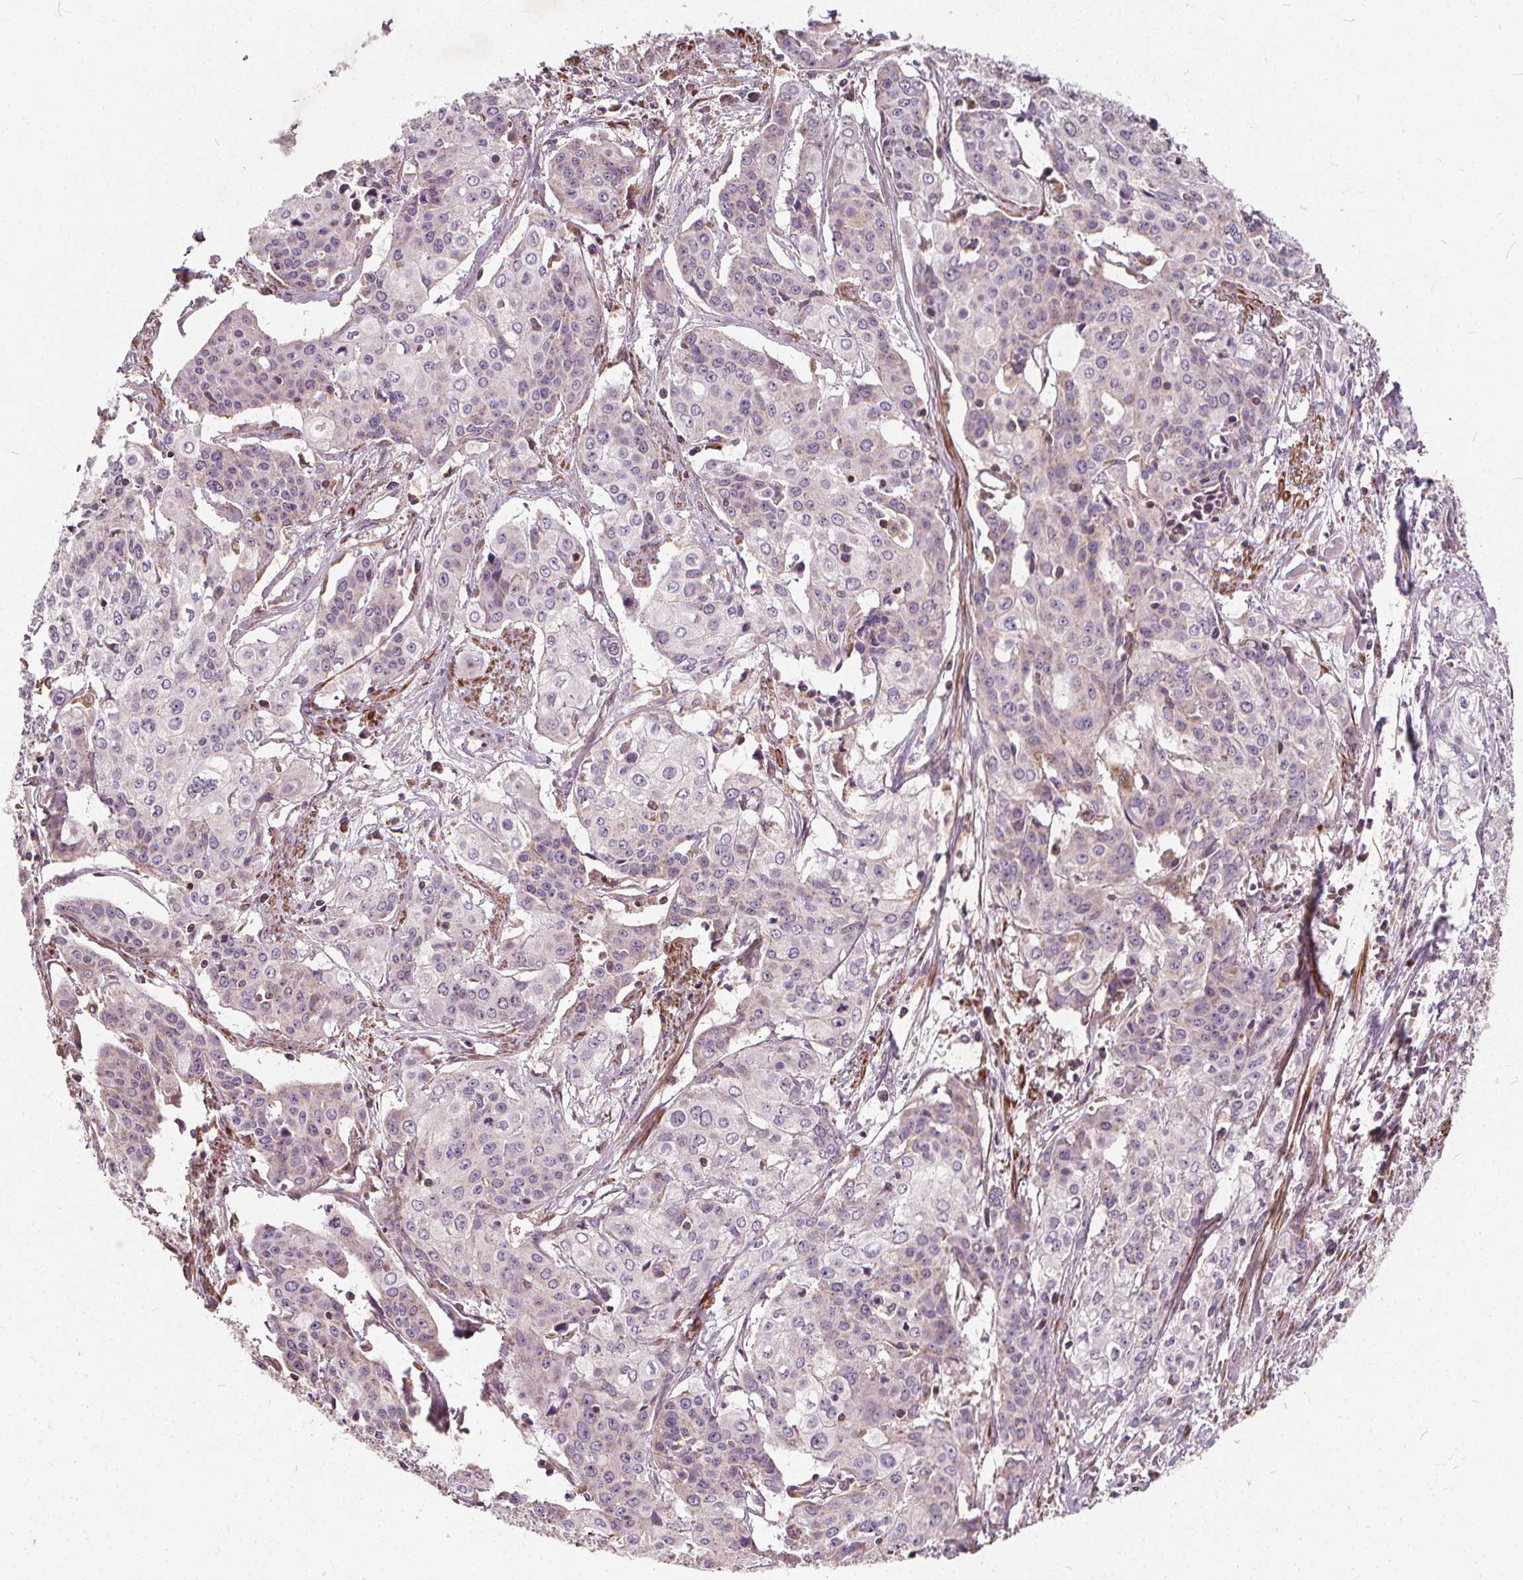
{"staining": {"intensity": "negative", "quantity": "none", "location": "none"}, "tissue": "cervical cancer", "cell_type": "Tumor cells", "image_type": "cancer", "snomed": [{"axis": "morphology", "description": "Squamous cell carcinoma, NOS"}, {"axis": "topography", "description": "Cervix"}], "caption": "DAB immunohistochemical staining of cervical cancer (squamous cell carcinoma) demonstrates no significant expression in tumor cells.", "gene": "ORAI2", "patient": {"sex": "female", "age": 39}}